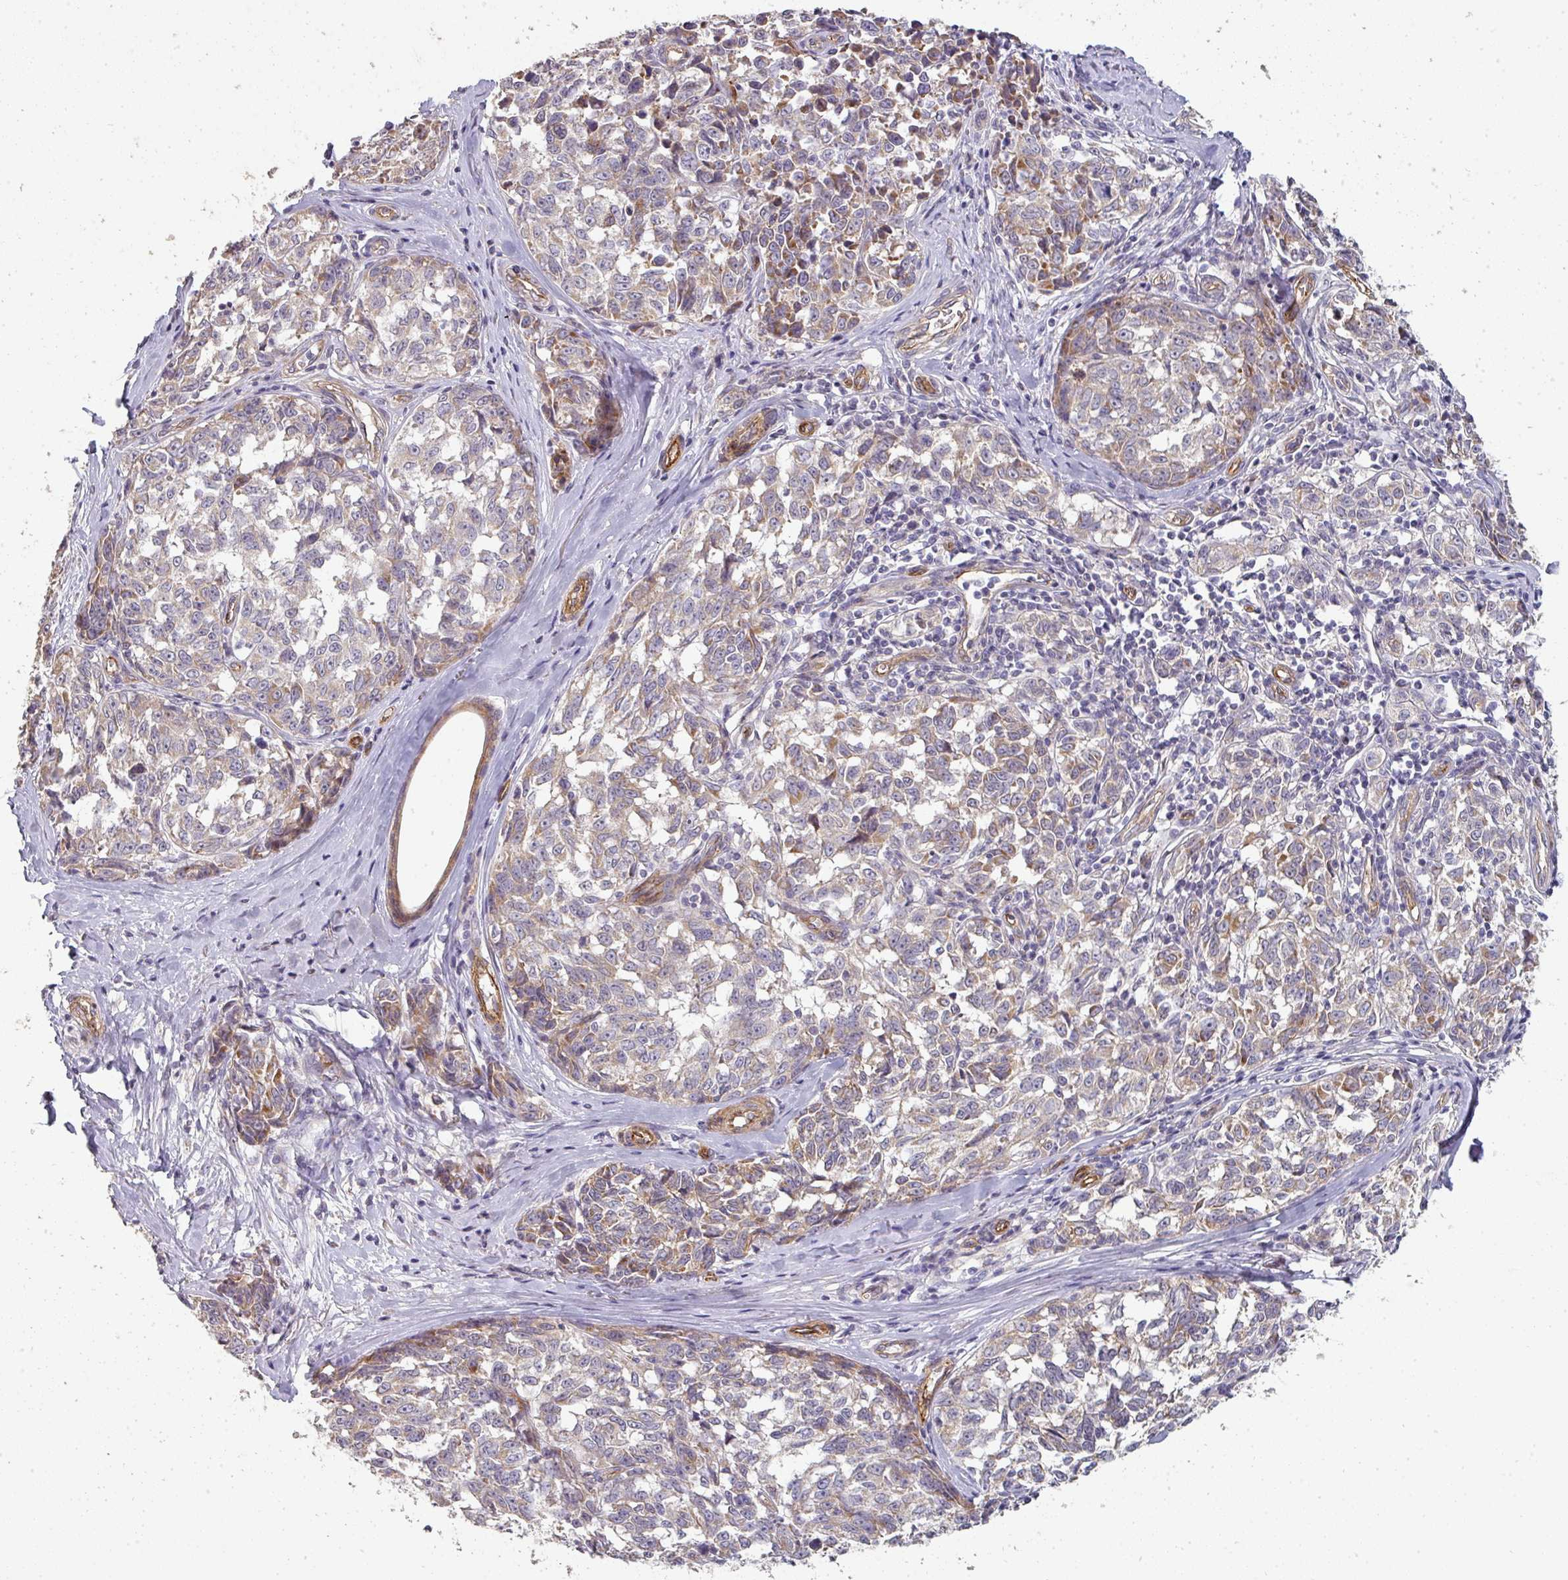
{"staining": {"intensity": "moderate", "quantity": "<25%", "location": "cytoplasmic/membranous"}, "tissue": "melanoma", "cell_type": "Tumor cells", "image_type": "cancer", "snomed": [{"axis": "morphology", "description": "Normal tissue, NOS"}, {"axis": "morphology", "description": "Malignant melanoma, NOS"}, {"axis": "topography", "description": "Skin"}], "caption": "Human melanoma stained with a brown dye exhibits moderate cytoplasmic/membranous positive staining in approximately <25% of tumor cells.", "gene": "PCDH1", "patient": {"sex": "female", "age": 64}}